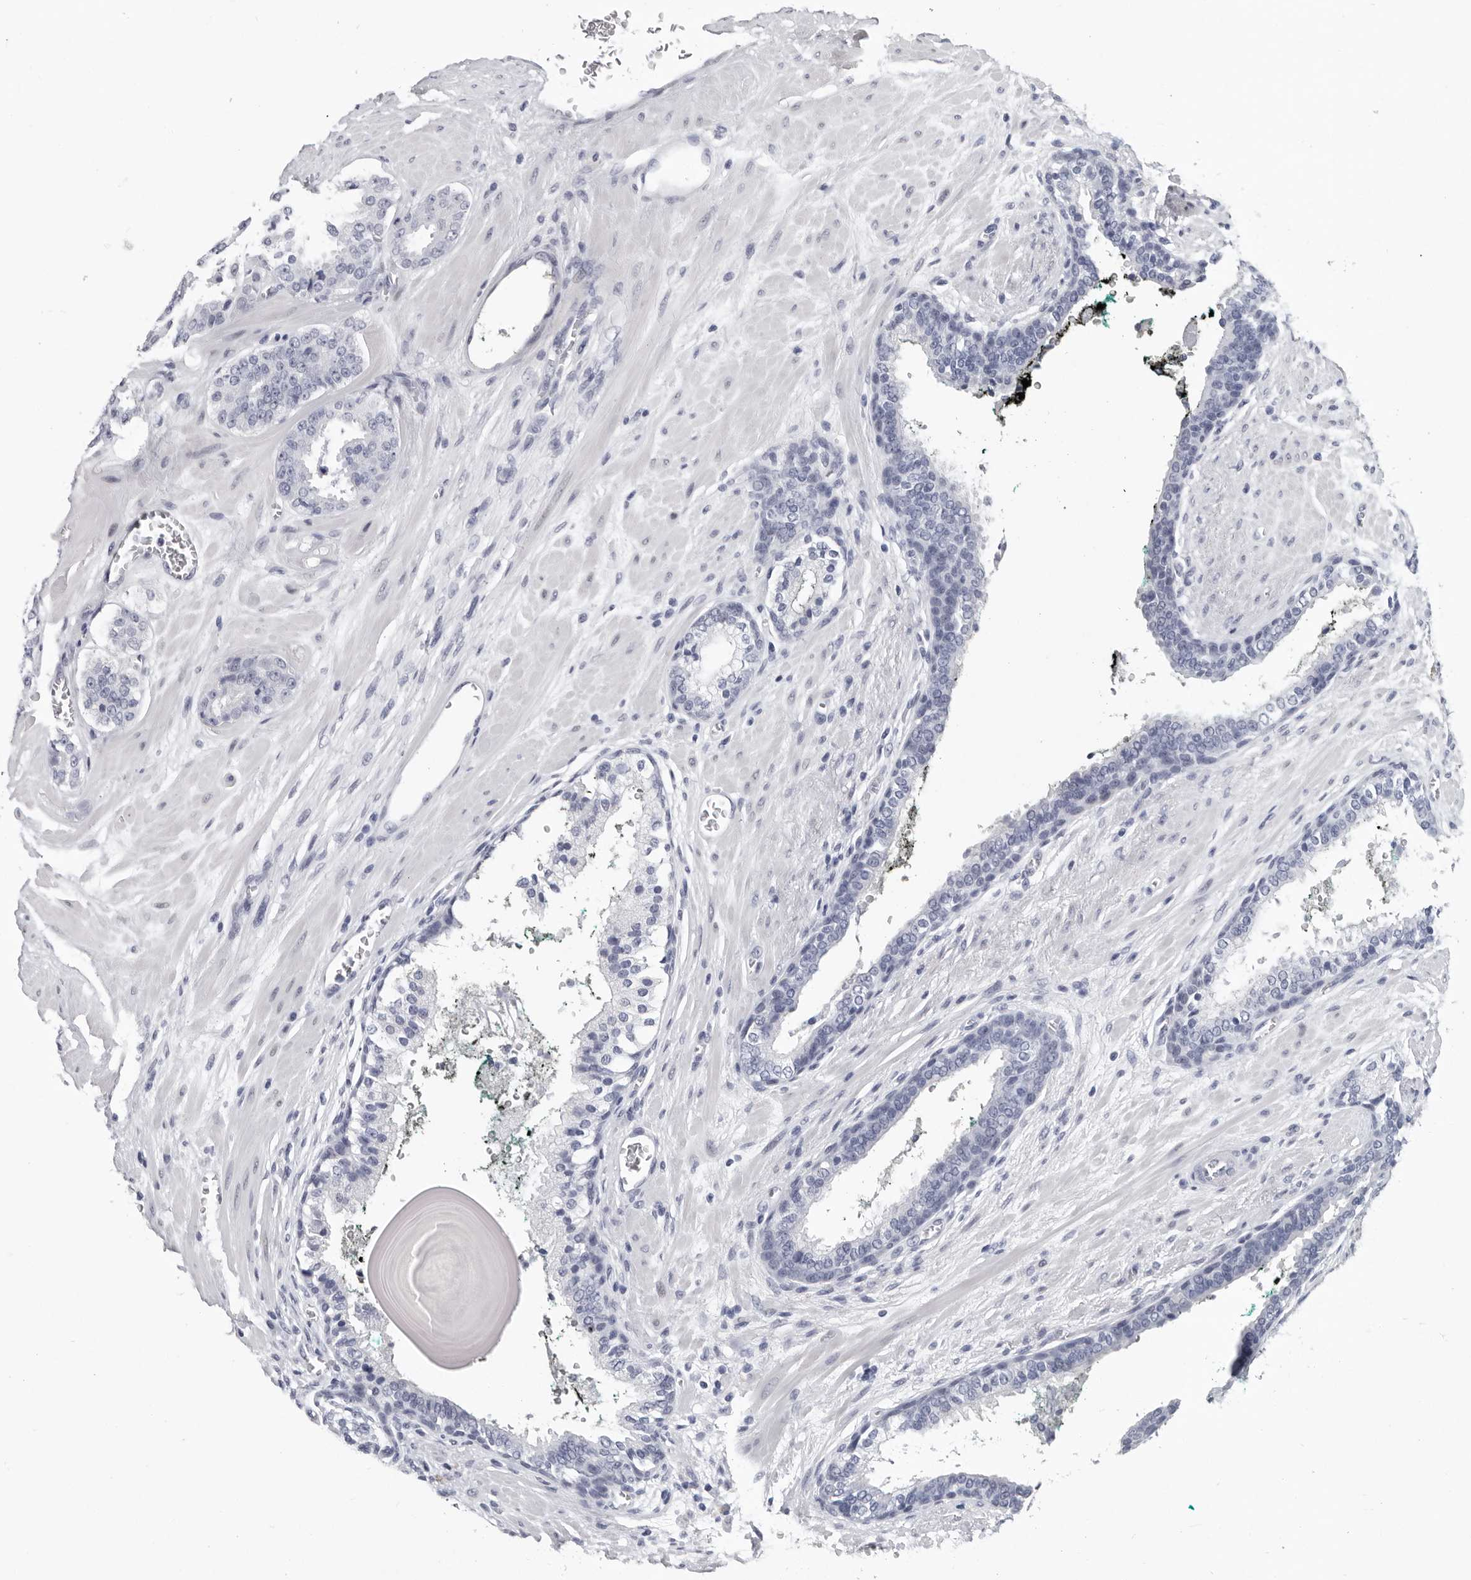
{"staining": {"intensity": "negative", "quantity": "none", "location": "none"}, "tissue": "prostate cancer", "cell_type": "Tumor cells", "image_type": "cancer", "snomed": [{"axis": "morphology", "description": "Adenocarcinoma, High grade"}, {"axis": "topography", "description": "Prostate"}], "caption": "Photomicrograph shows no significant protein staining in tumor cells of prostate cancer.", "gene": "WRAP73", "patient": {"sex": "male", "age": 60}}